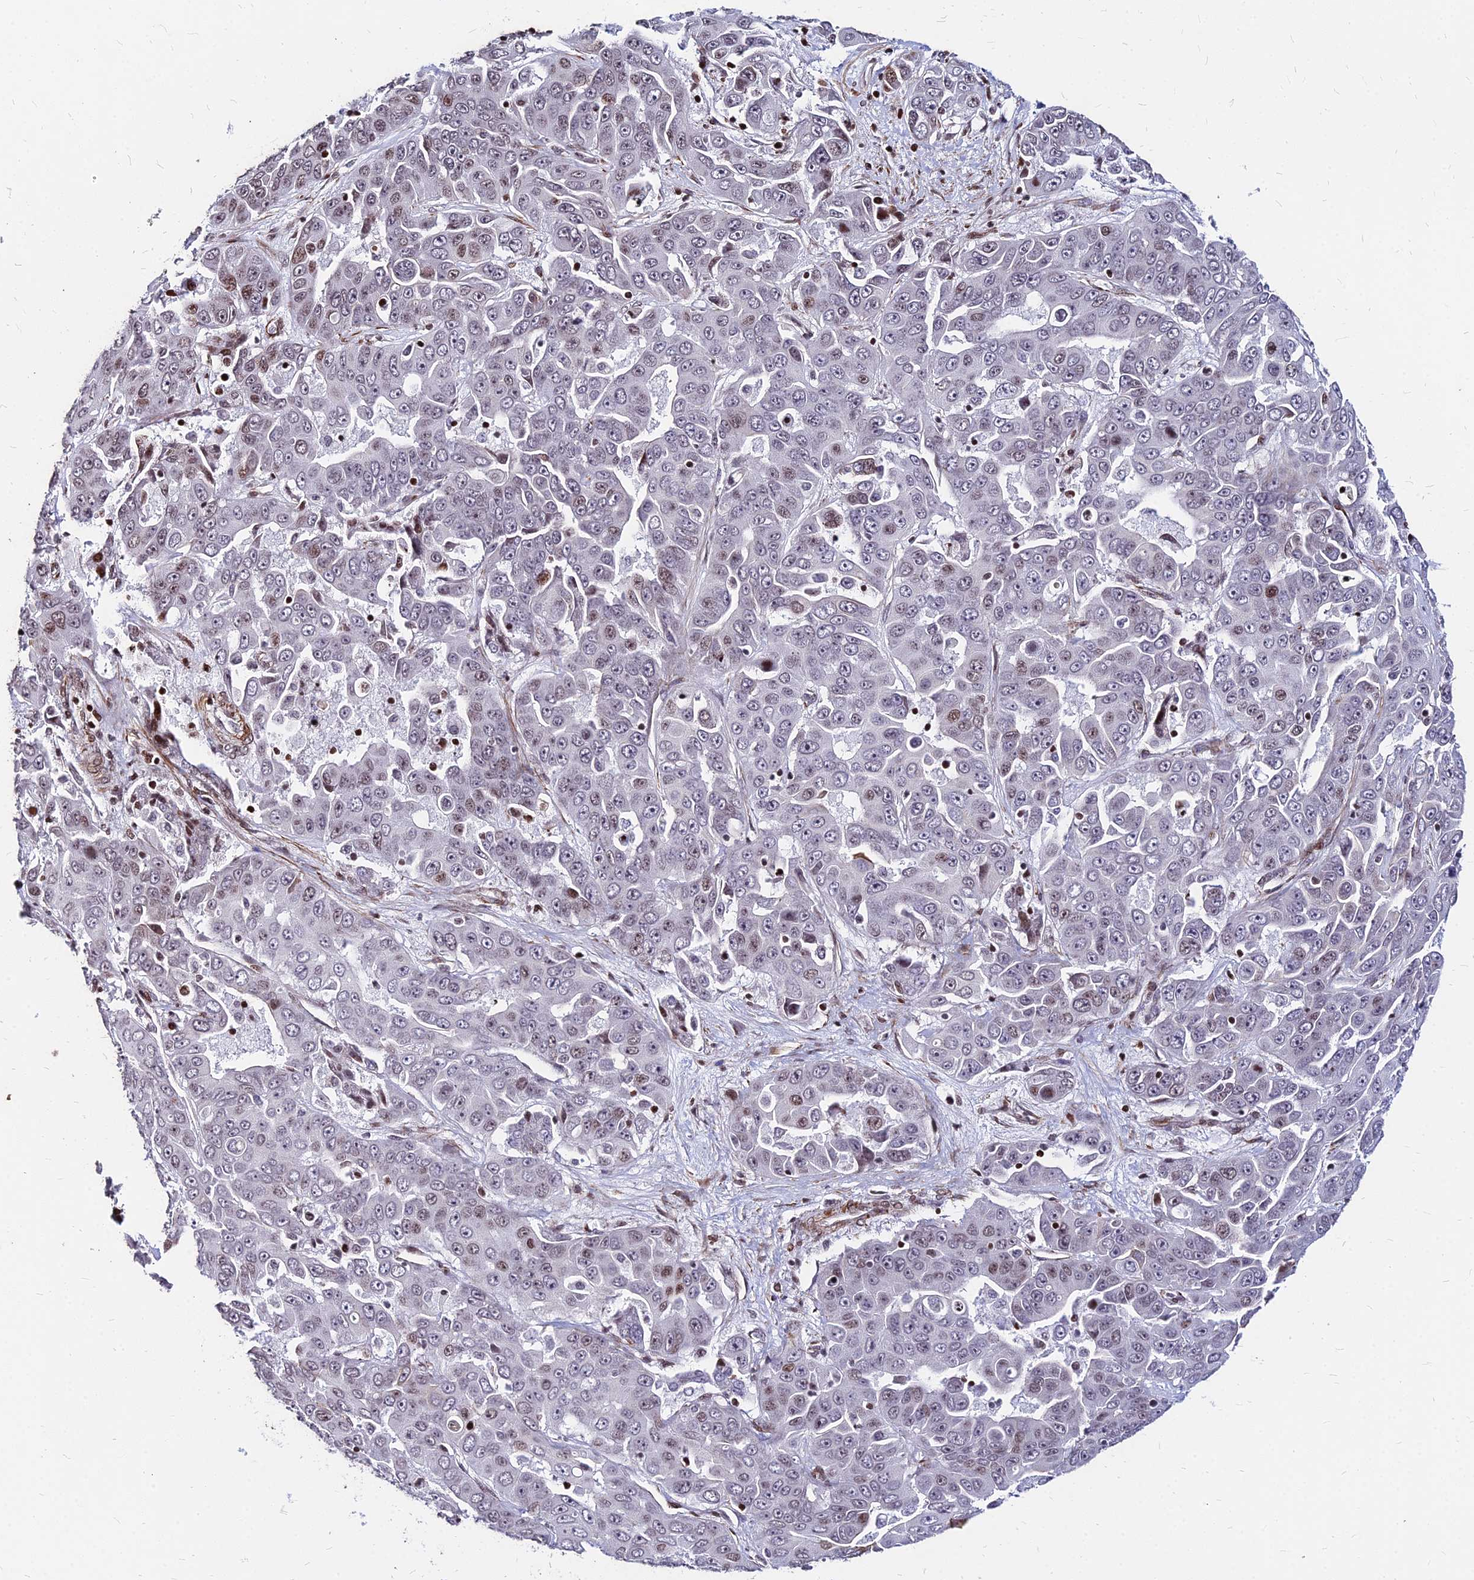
{"staining": {"intensity": "moderate", "quantity": "<25%", "location": "nuclear"}, "tissue": "liver cancer", "cell_type": "Tumor cells", "image_type": "cancer", "snomed": [{"axis": "morphology", "description": "Cholangiocarcinoma"}, {"axis": "topography", "description": "Liver"}], "caption": "Immunohistochemistry (DAB (3,3'-diaminobenzidine)) staining of human liver cancer reveals moderate nuclear protein positivity in approximately <25% of tumor cells.", "gene": "NYAP2", "patient": {"sex": "female", "age": 52}}